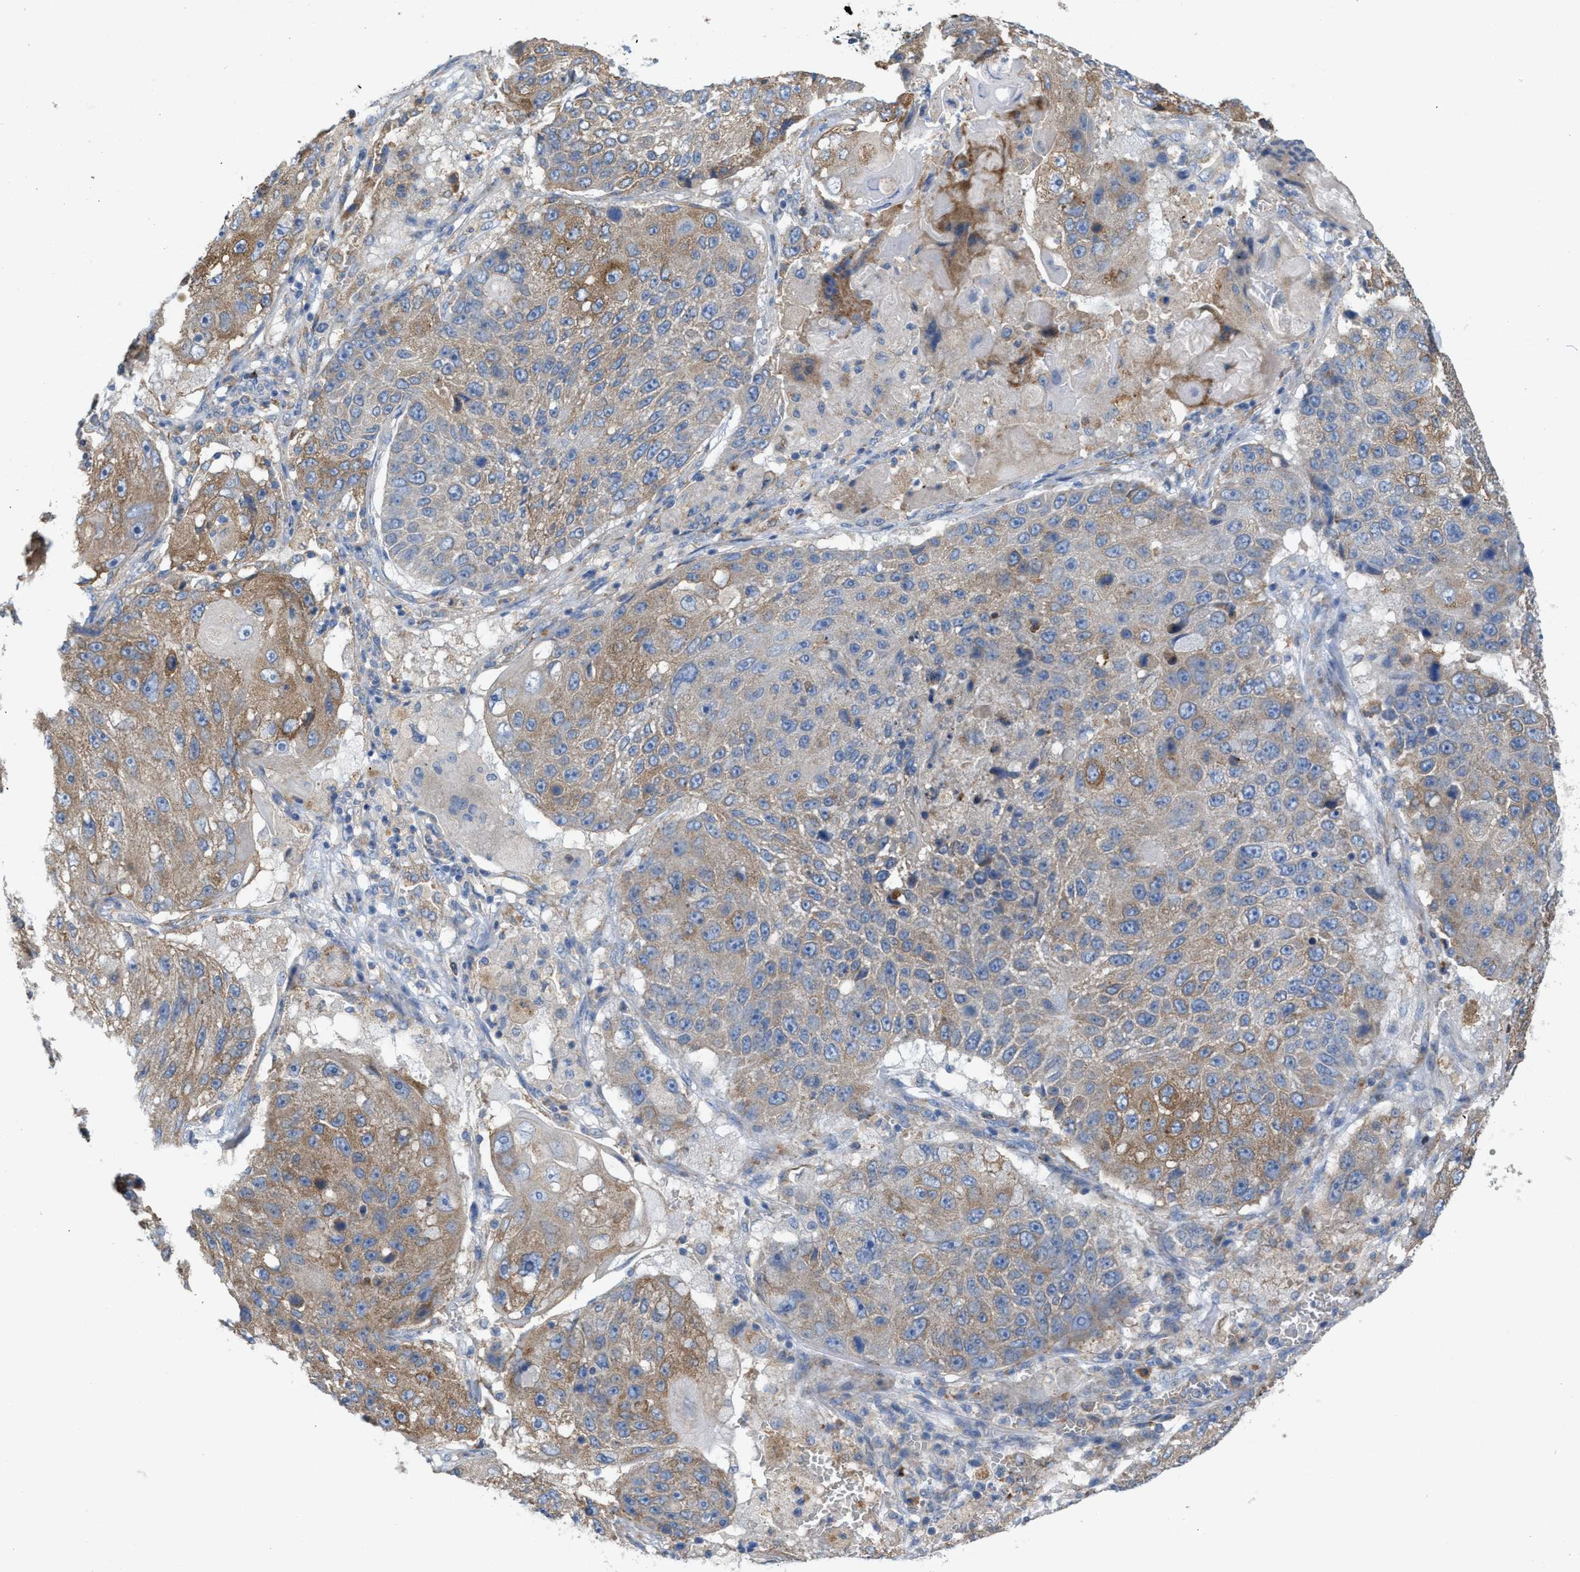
{"staining": {"intensity": "weak", "quantity": "25%-75%", "location": "cytoplasmic/membranous"}, "tissue": "lung cancer", "cell_type": "Tumor cells", "image_type": "cancer", "snomed": [{"axis": "morphology", "description": "Squamous cell carcinoma, NOS"}, {"axis": "topography", "description": "Lung"}], "caption": "Immunohistochemical staining of human lung squamous cell carcinoma shows weak cytoplasmic/membranous protein expression in about 25%-75% of tumor cells.", "gene": "DYNC2I1", "patient": {"sex": "male", "age": 61}}